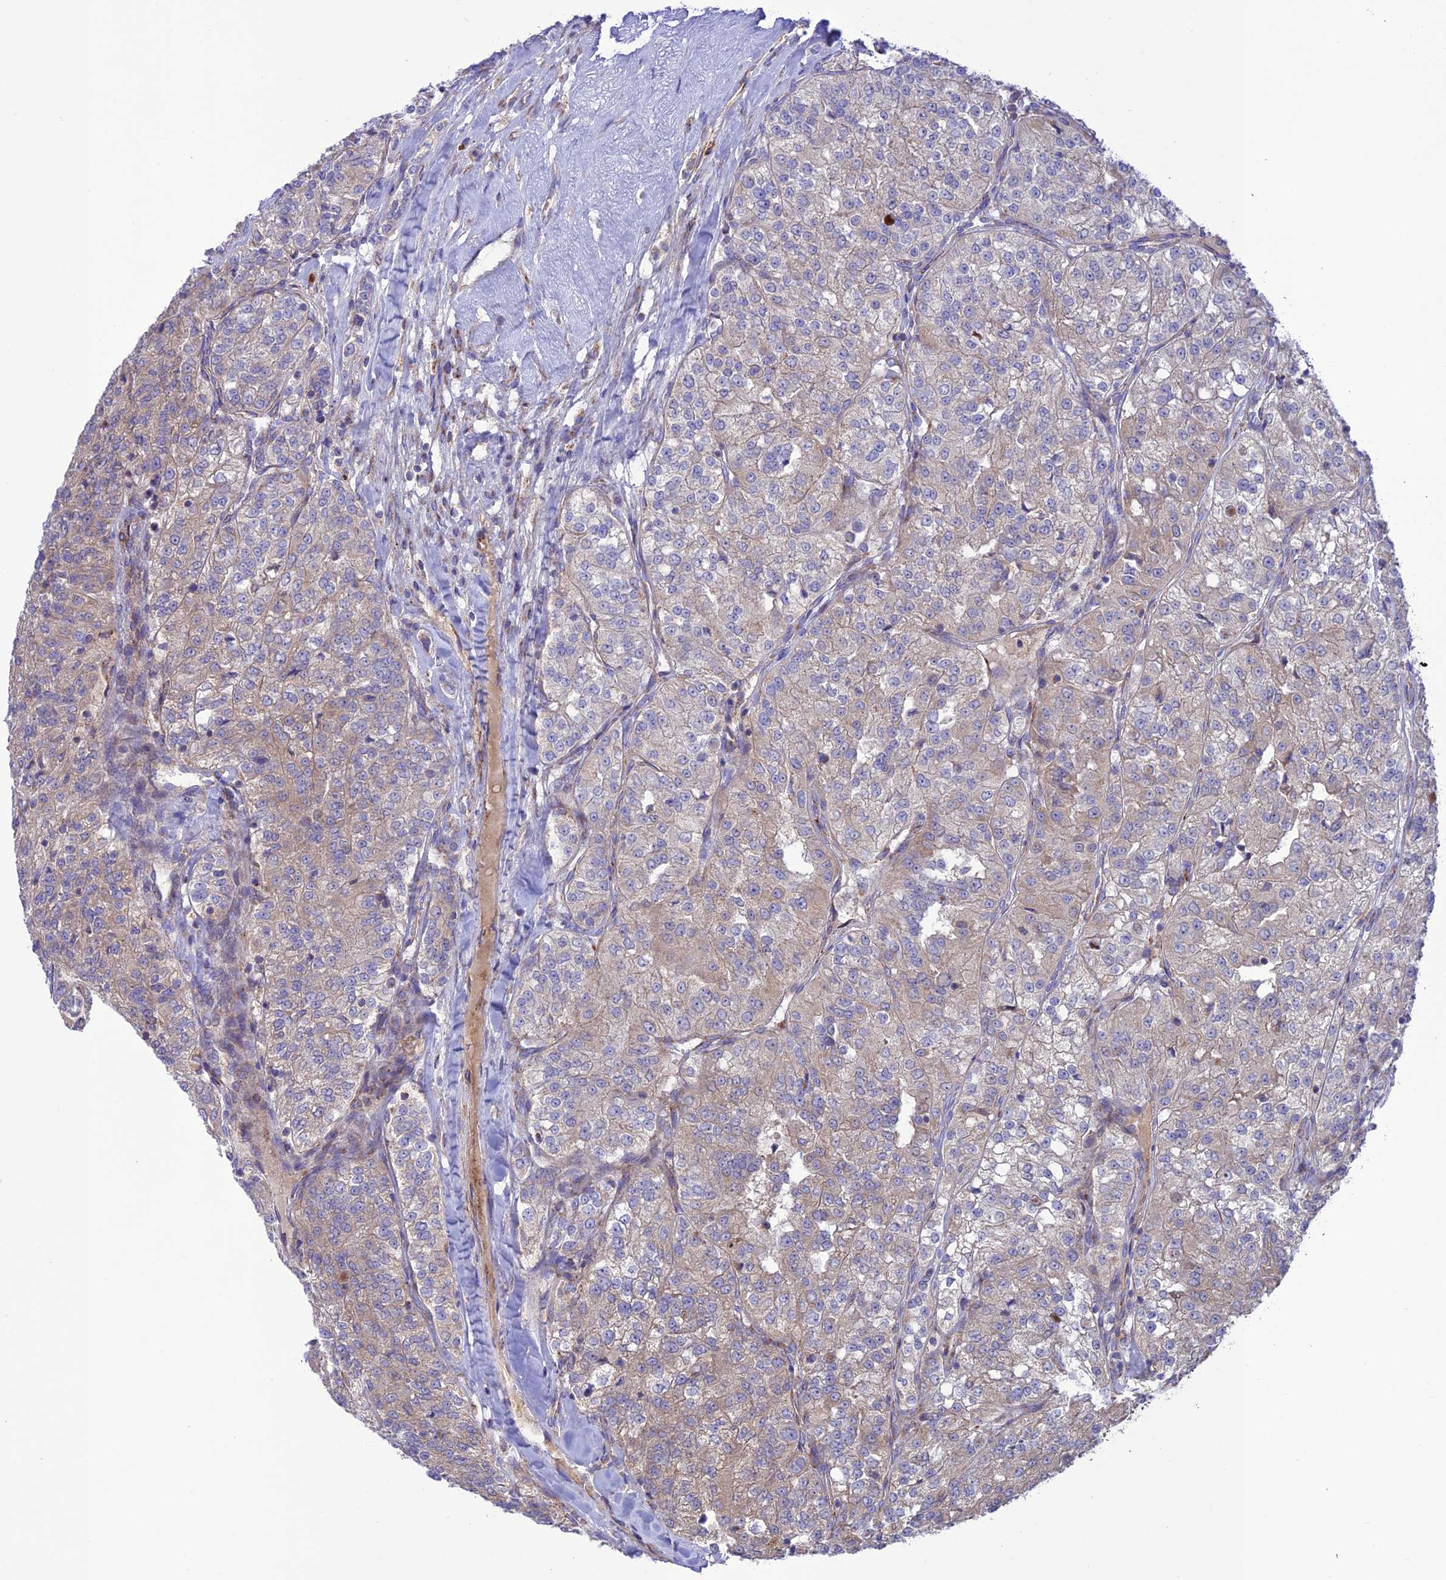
{"staining": {"intensity": "weak", "quantity": "25%-75%", "location": "cytoplasmic/membranous"}, "tissue": "renal cancer", "cell_type": "Tumor cells", "image_type": "cancer", "snomed": [{"axis": "morphology", "description": "Adenocarcinoma, NOS"}, {"axis": "topography", "description": "Kidney"}], "caption": "Protein expression analysis of adenocarcinoma (renal) demonstrates weak cytoplasmic/membranous positivity in approximately 25%-75% of tumor cells. (DAB (3,3'-diaminobenzidine) IHC with brightfield microscopy, high magnification).", "gene": "UAP1L1", "patient": {"sex": "female", "age": 63}}